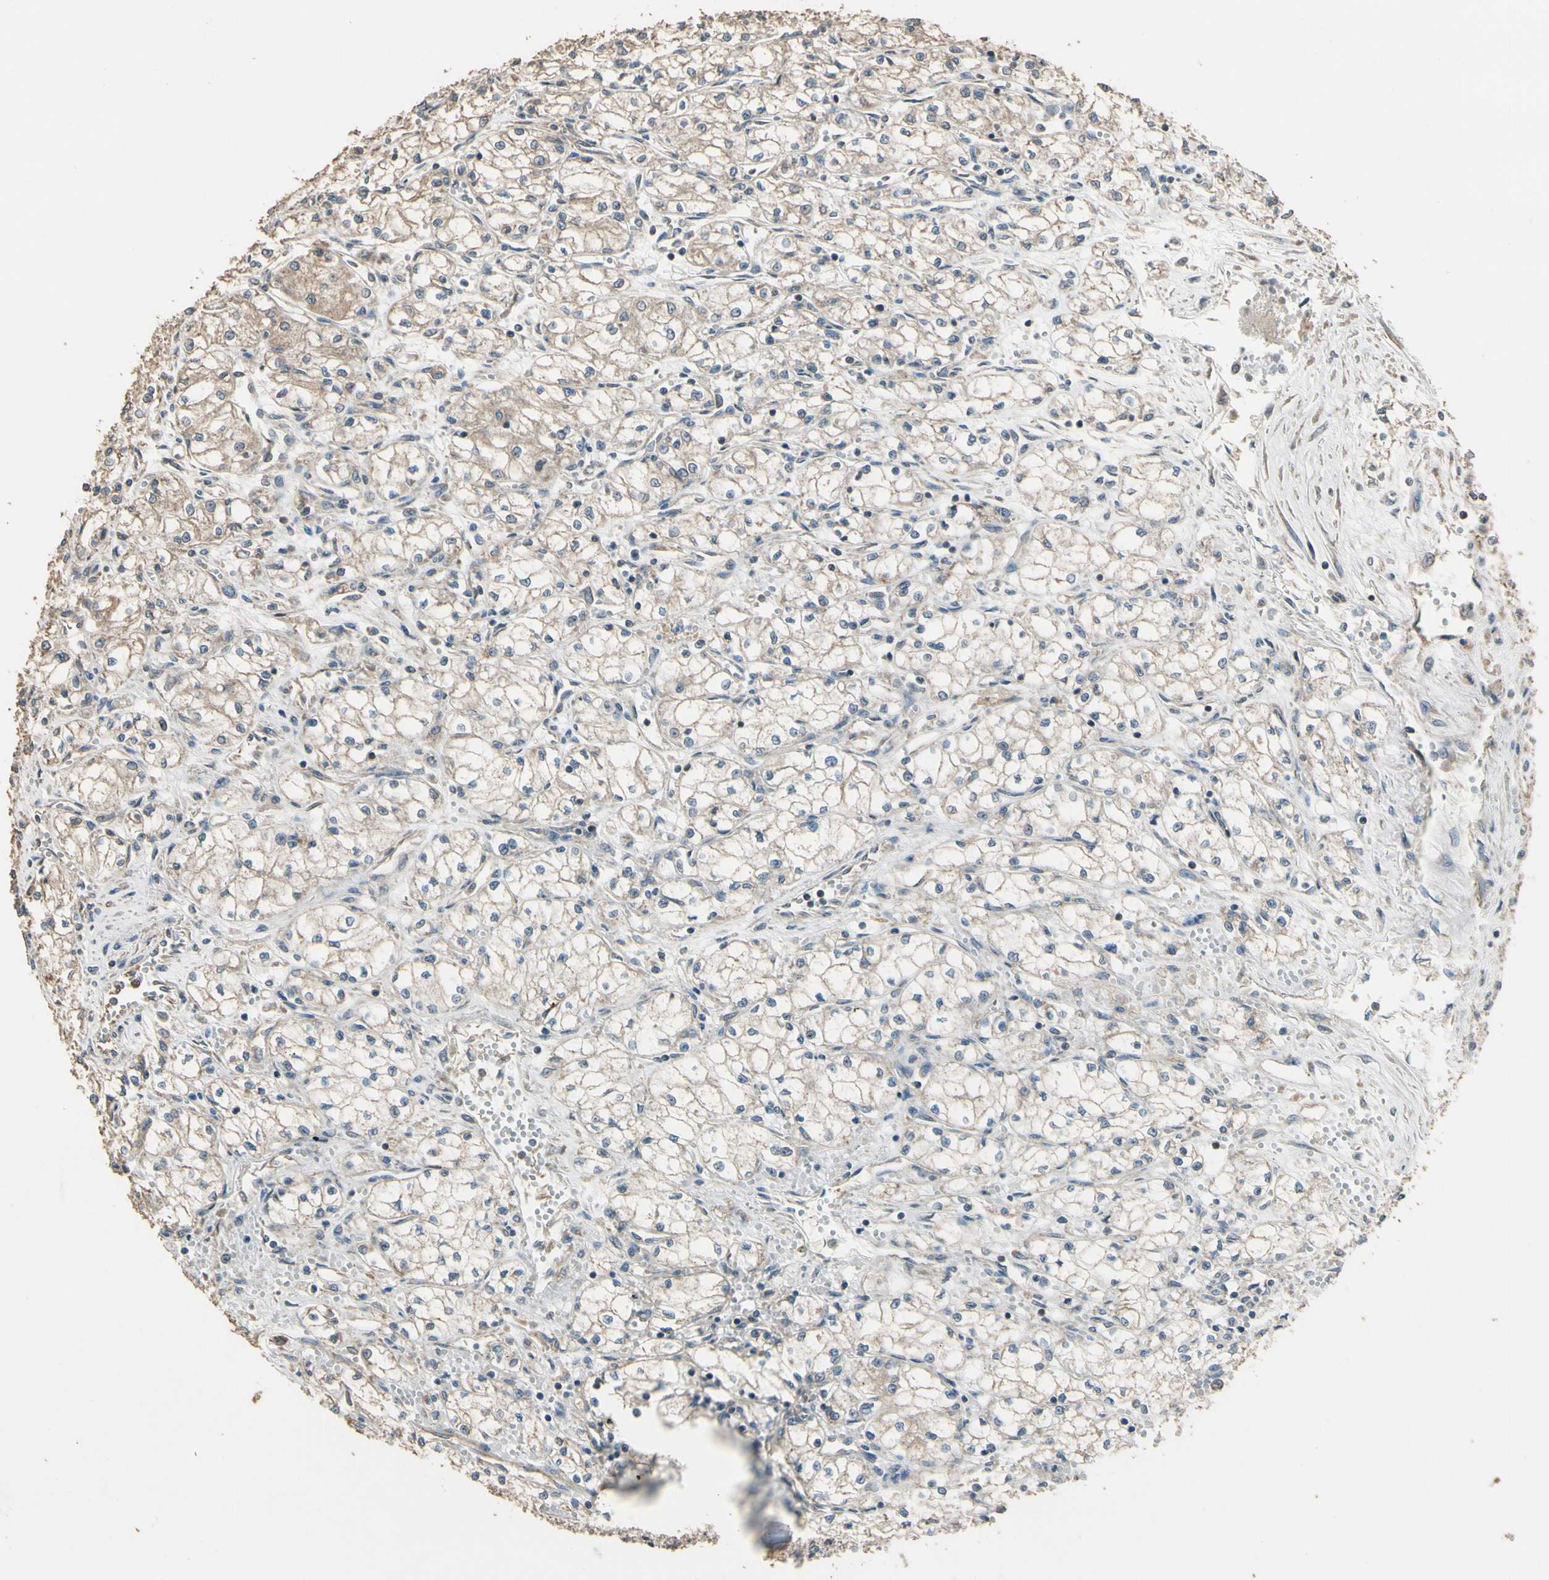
{"staining": {"intensity": "moderate", "quantity": ">75%", "location": "cytoplasmic/membranous"}, "tissue": "renal cancer", "cell_type": "Tumor cells", "image_type": "cancer", "snomed": [{"axis": "morphology", "description": "Normal tissue, NOS"}, {"axis": "morphology", "description": "Adenocarcinoma, NOS"}, {"axis": "topography", "description": "Kidney"}], "caption": "Renal adenocarcinoma stained for a protein shows moderate cytoplasmic/membranous positivity in tumor cells. (DAB (3,3'-diaminobenzidine) = brown stain, brightfield microscopy at high magnification).", "gene": "STX18", "patient": {"sex": "male", "age": 59}}